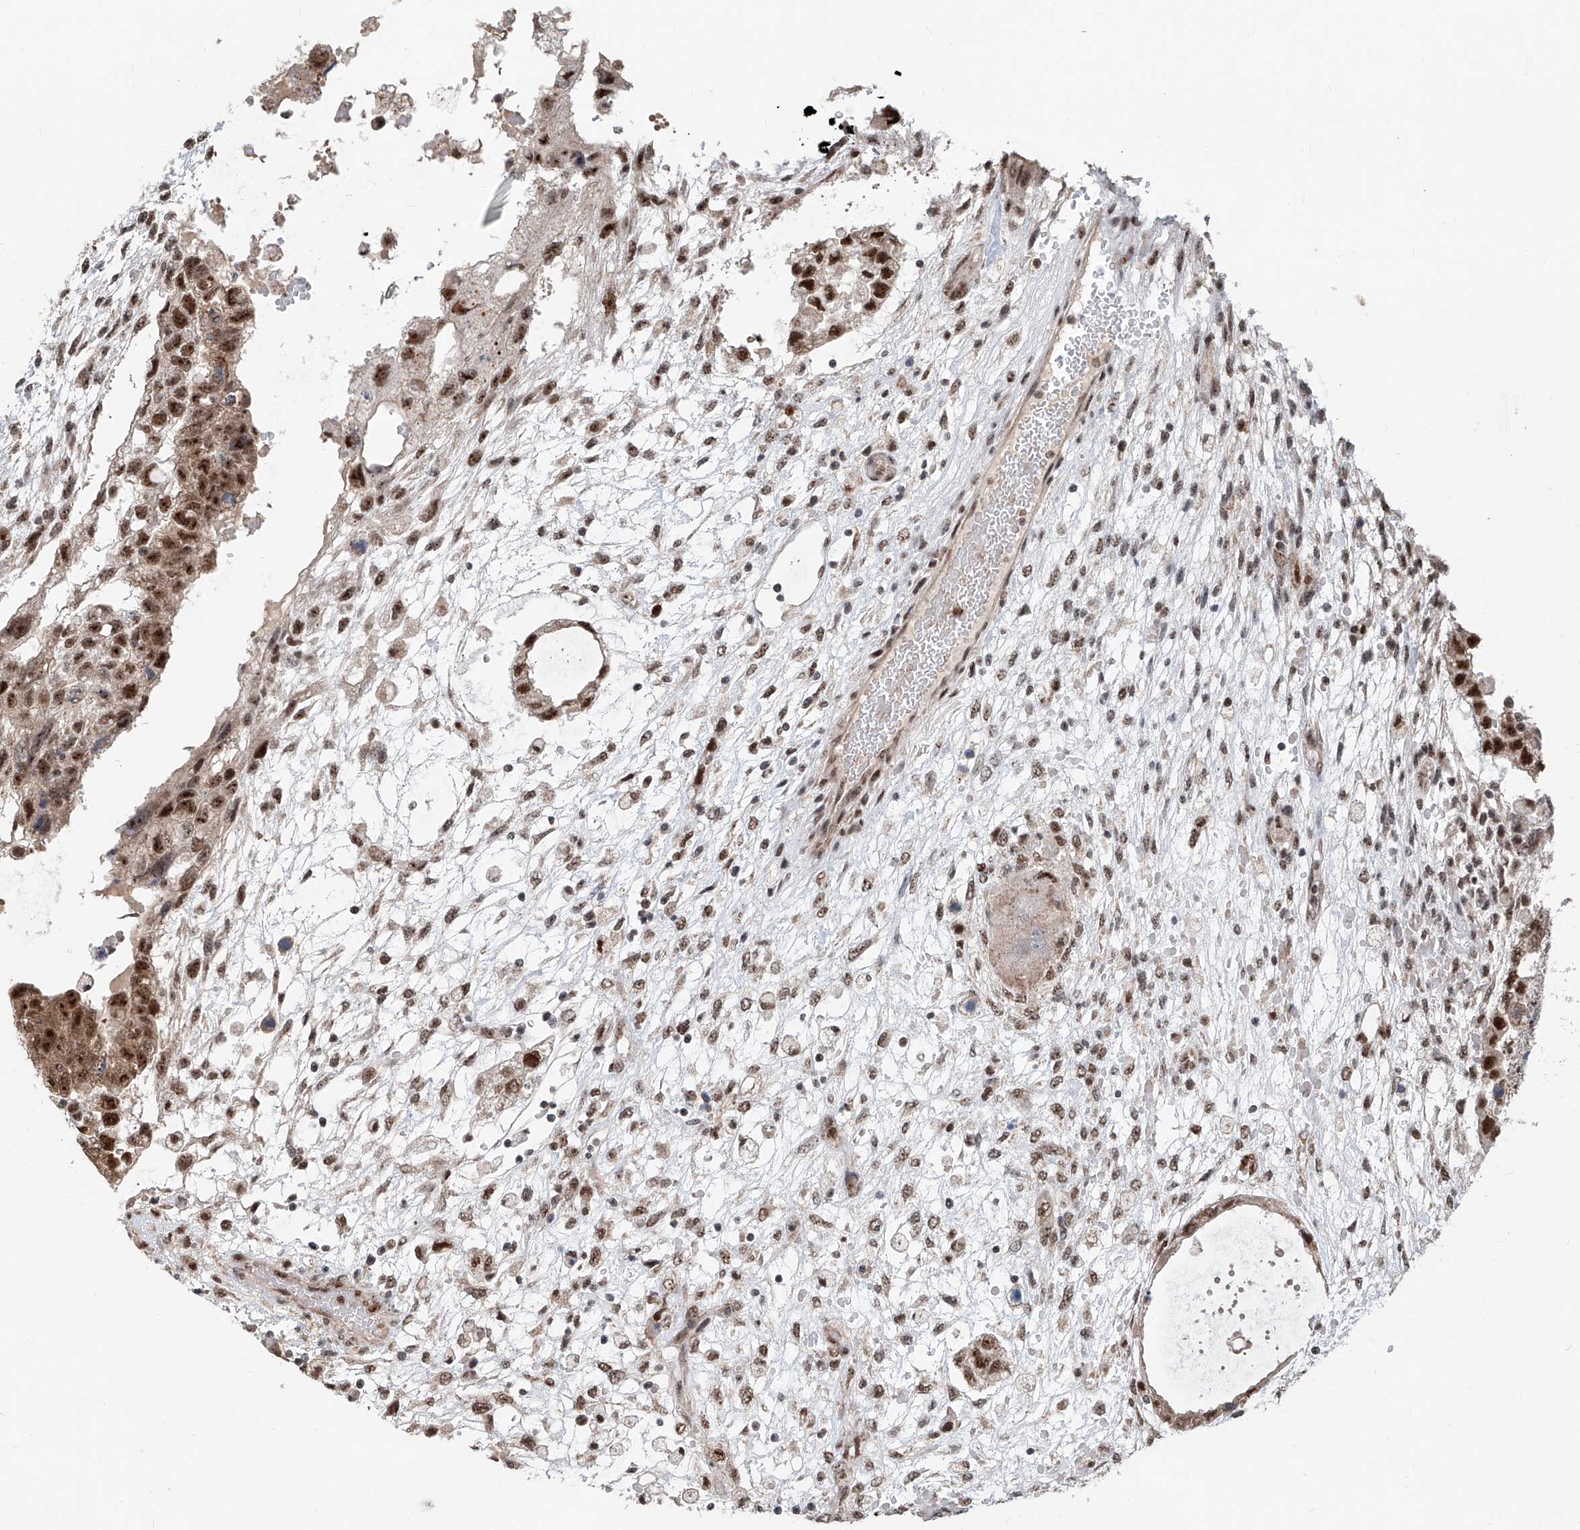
{"staining": {"intensity": "strong", "quantity": ">75%", "location": "cytoplasmic/membranous,nuclear"}, "tissue": "testis cancer", "cell_type": "Tumor cells", "image_type": "cancer", "snomed": [{"axis": "morphology", "description": "Carcinoma, Embryonal, NOS"}, {"axis": "topography", "description": "Testis"}], "caption": "Tumor cells exhibit high levels of strong cytoplasmic/membranous and nuclear expression in approximately >75% of cells in human testis cancer. Using DAB (brown) and hematoxylin (blue) stains, captured at high magnification using brightfield microscopy.", "gene": "SDE2", "patient": {"sex": "male", "age": 36}}